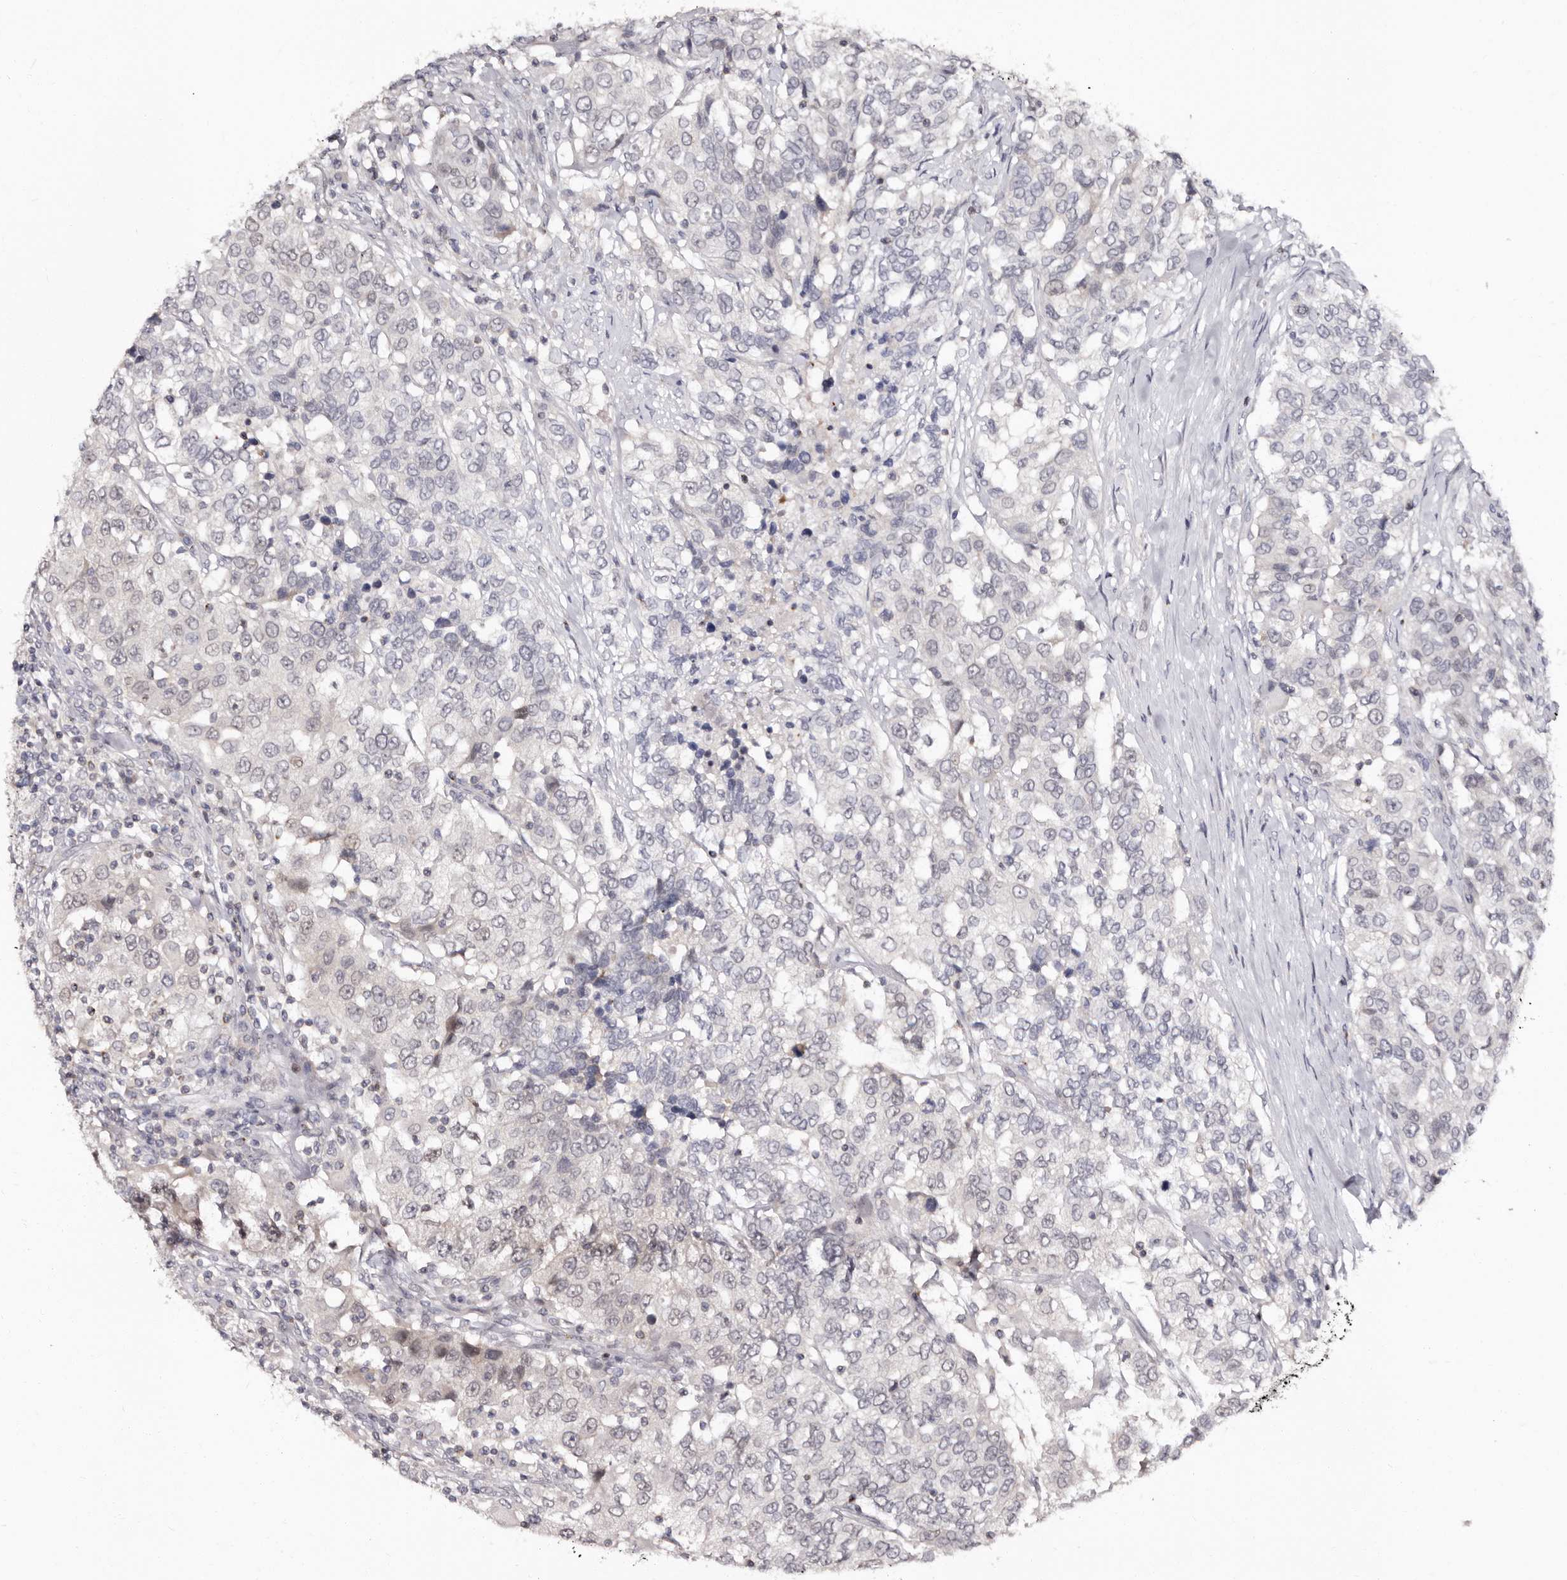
{"staining": {"intensity": "negative", "quantity": "none", "location": "none"}, "tissue": "urothelial cancer", "cell_type": "Tumor cells", "image_type": "cancer", "snomed": [{"axis": "morphology", "description": "Urothelial carcinoma, High grade"}, {"axis": "topography", "description": "Urinary bladder"}], "caption": "This is an IHC histopathology image of human urothelial cancer. There is no positivity in tumor cells.", "gene": "PHF20L1", "patient": {"sex": "female", "age": 80}}